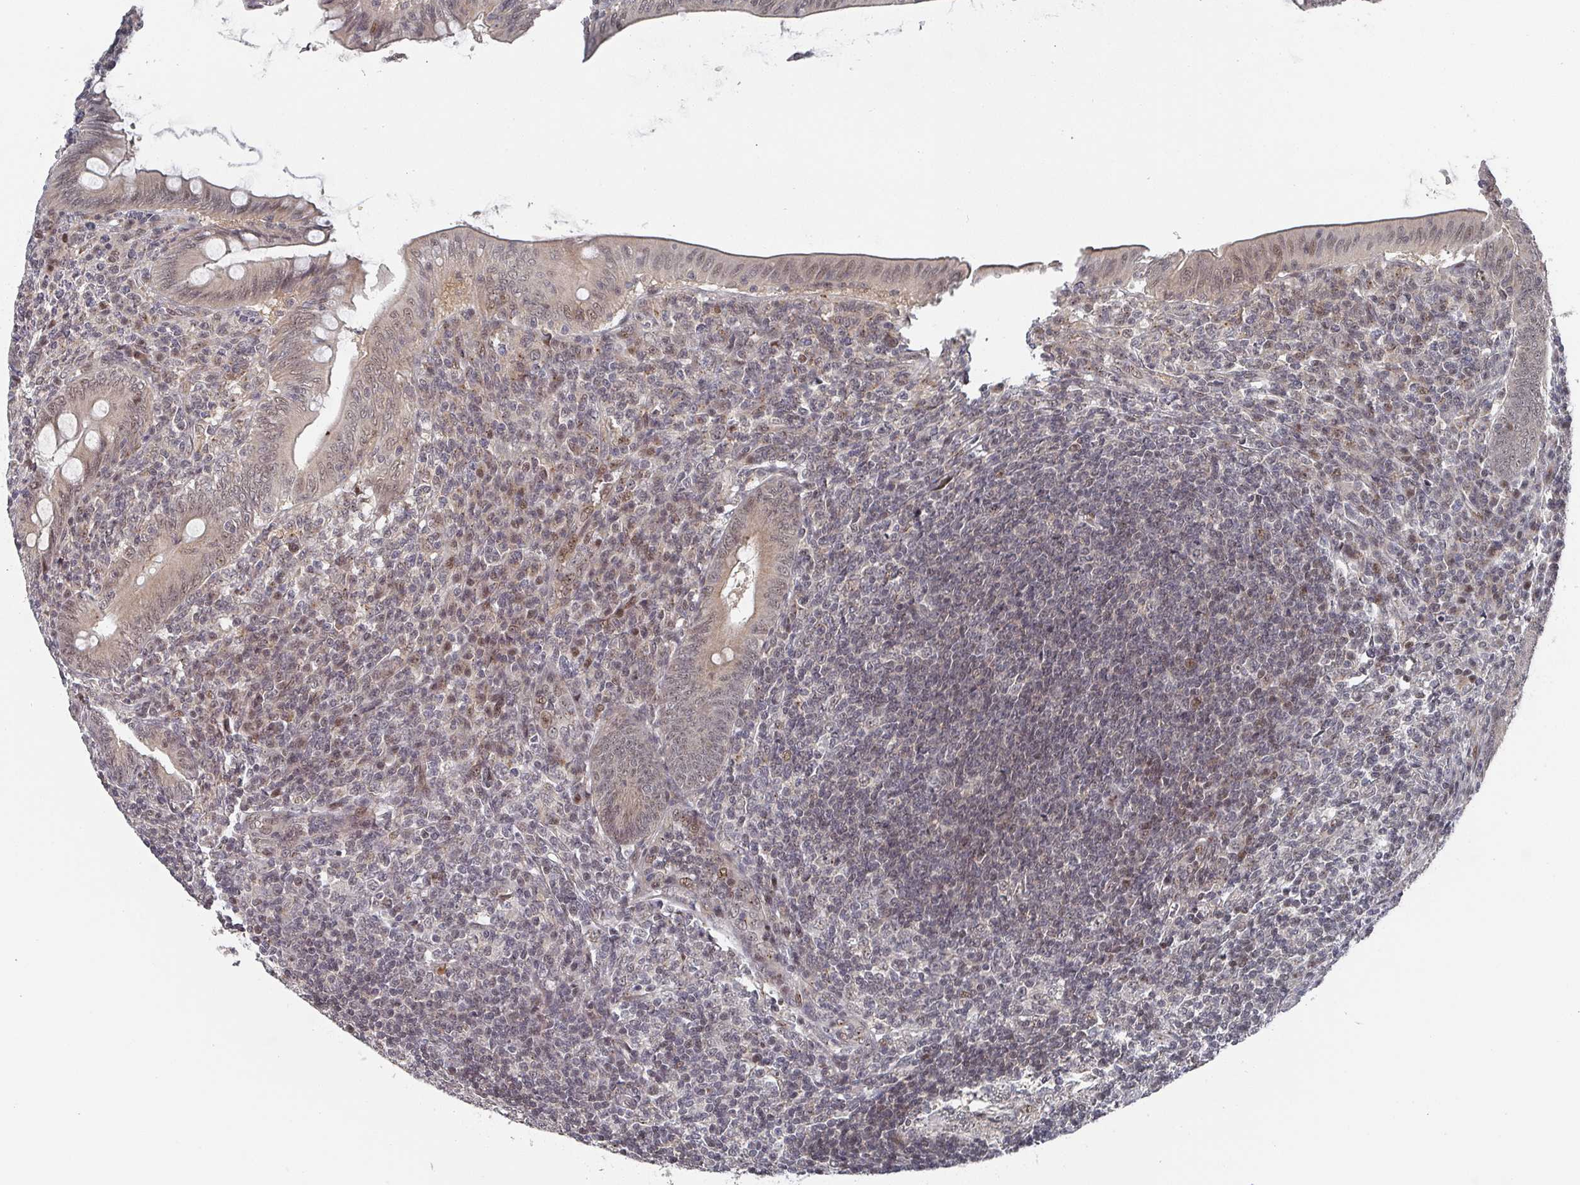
{"staining": {"intensity": "moderate", "quantity": ">75%", "location": "cytoplasmic/membranous,nuclear"}, "tissue": "appendix", "cell_type": "Glandular cells", "image_type": "normal", "snomed": [{"axis": "morphology", "description": "Normal tissue, NOS"}, {"axis": "topography", "description": "Appendix"}], "caption": "High-power microscopy captured an immunohistochemistry photomicrograph of unremarkable appendix, revealing moderate cytoplasmic/membranous,nuclear positivity in approximately >75% of glandular cells.", "gene": "KIF1C", "patient": {"sex": "male", "age": 14}}